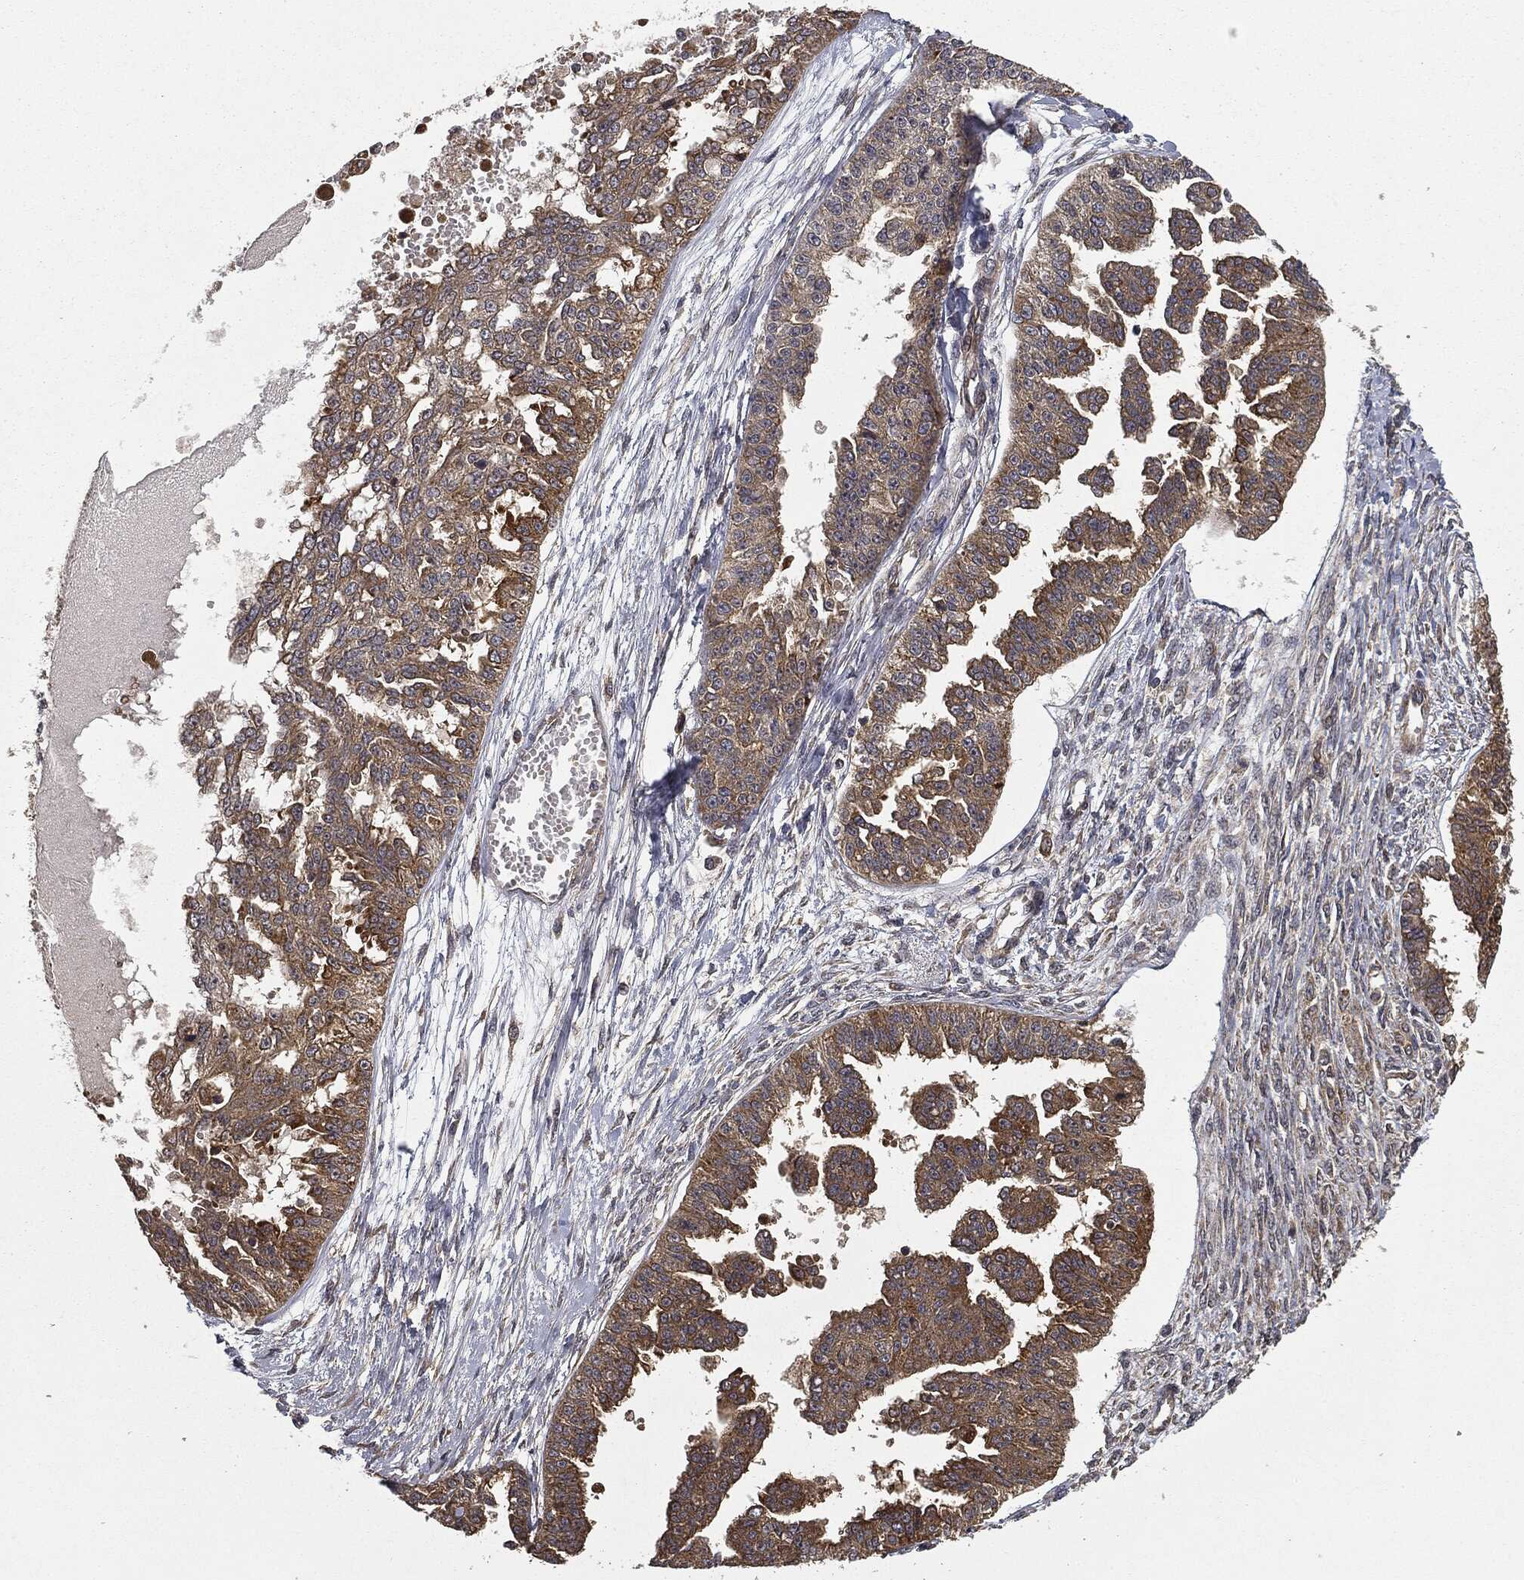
{"staining": {"intensity": "strong", "quantity": "25%-75%", "location": "cytoplasmic/membranous"}, "tissue": "ovarian cancer", "cell_type": "Tumor cells", "image_type": "cancer", "snomed": [{"axis": "morphology", "description": "Cystadenocarcinoma, serous, NOS"}, {"axis": "topography", "description": "Ovary"}], "caption": "A brown stain labels strong cytoplasmic/membranous expression of a protein in ovarian cancer (serous cystadenocarcinoma) tumor cells.", "gene": "MIER2", "patient": {"sex": "female", "age": 58}}